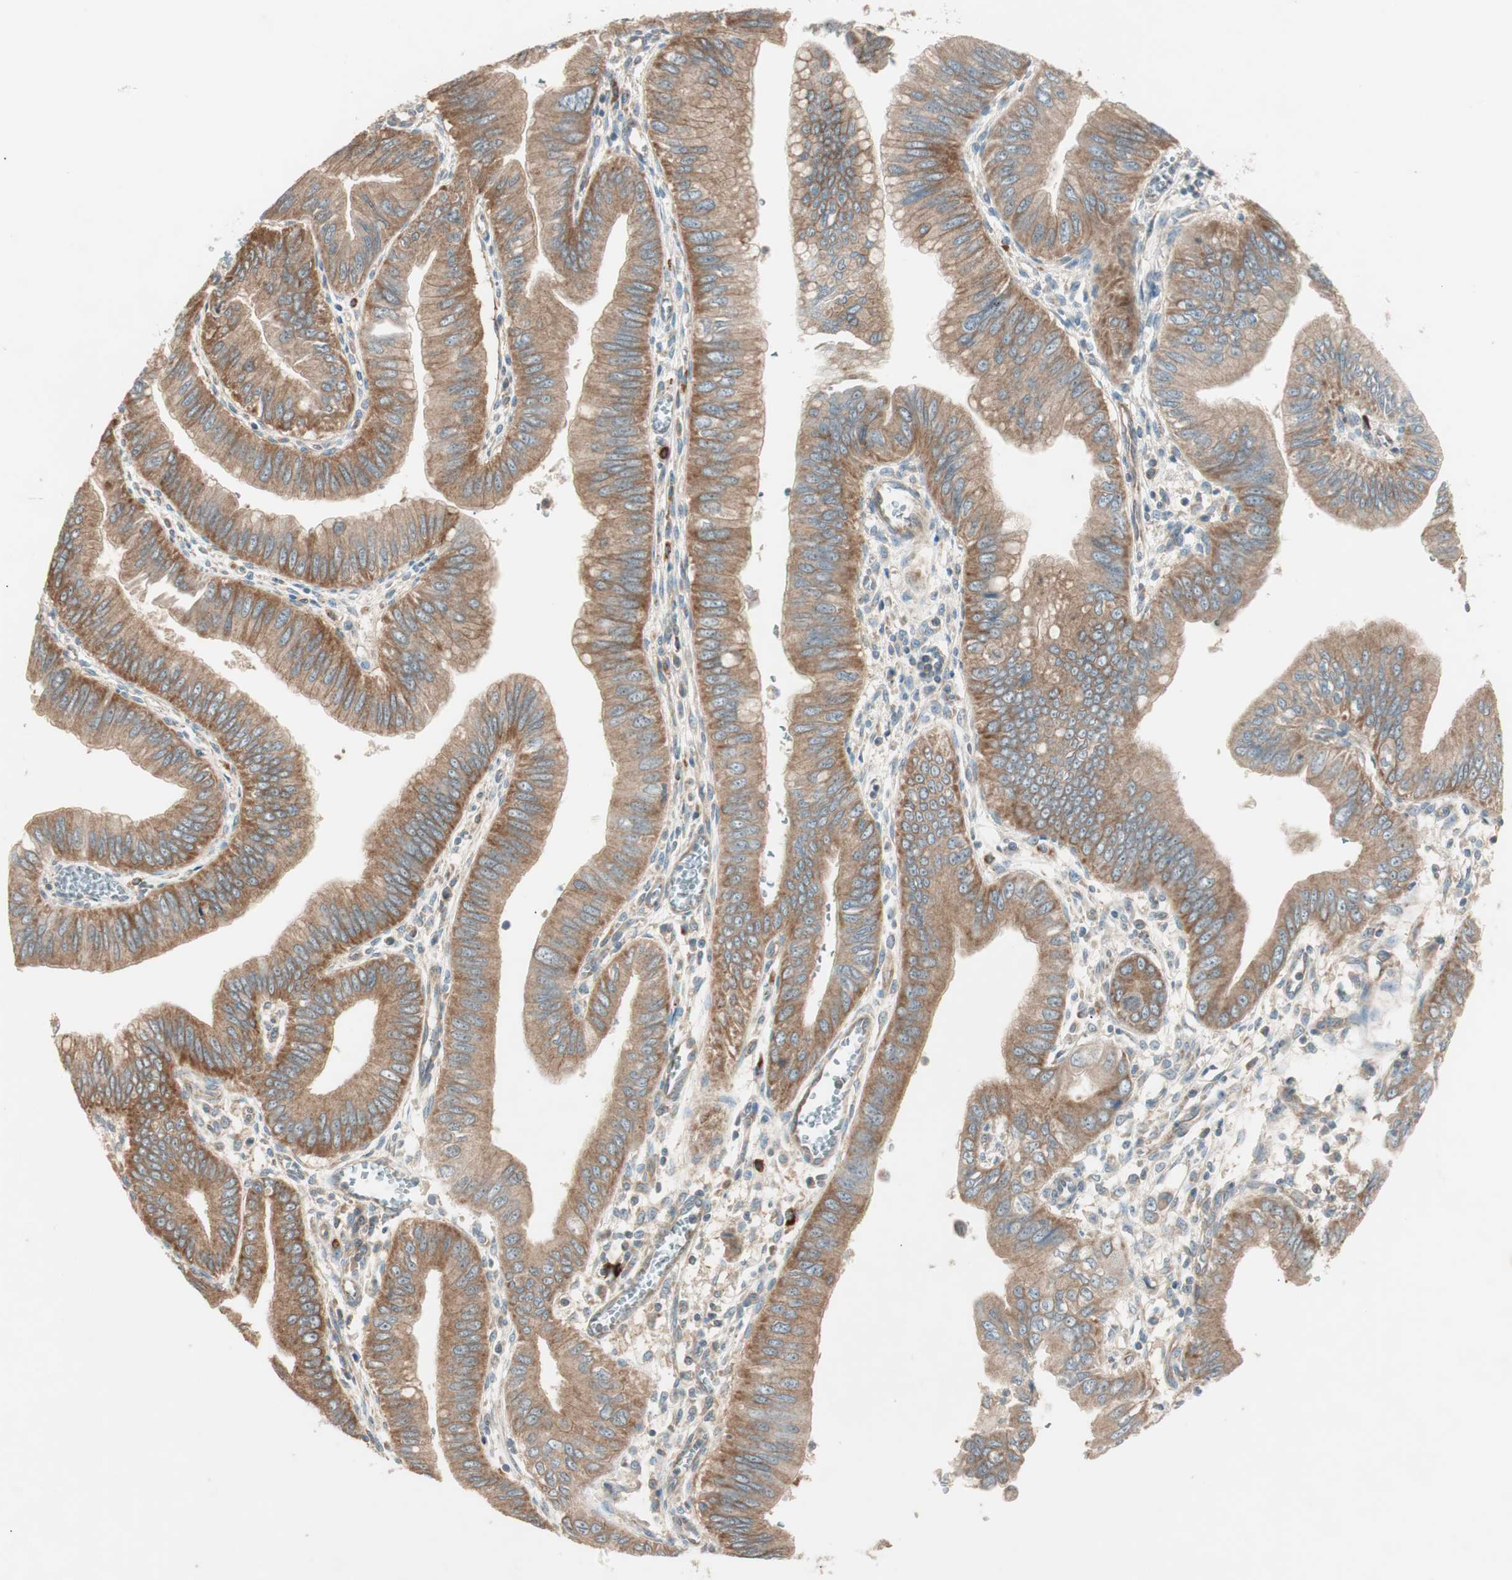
{"staining": {"intensity": "moderate", "quantity": ">75%", "location": "cytoplasmic/membranous"}, "tissue": "pancreatic cancer", "cell_type": "Tumor cells", "image_type": "cancer", "snomed": [{"axis": "morphology", "description": "Normal tissue, NOS"}, {"axis": "topography", "description": "Lymph node"}], "caption": "This histopathology image reveals immunohistochemistry staining of pancreatic cancer, with medium moderate cytoplasmic/membranous positivity in approximately >75% of tumor cells.", "gene": "CC2D1A", "patient": {"sex": "male", "age": 50}}